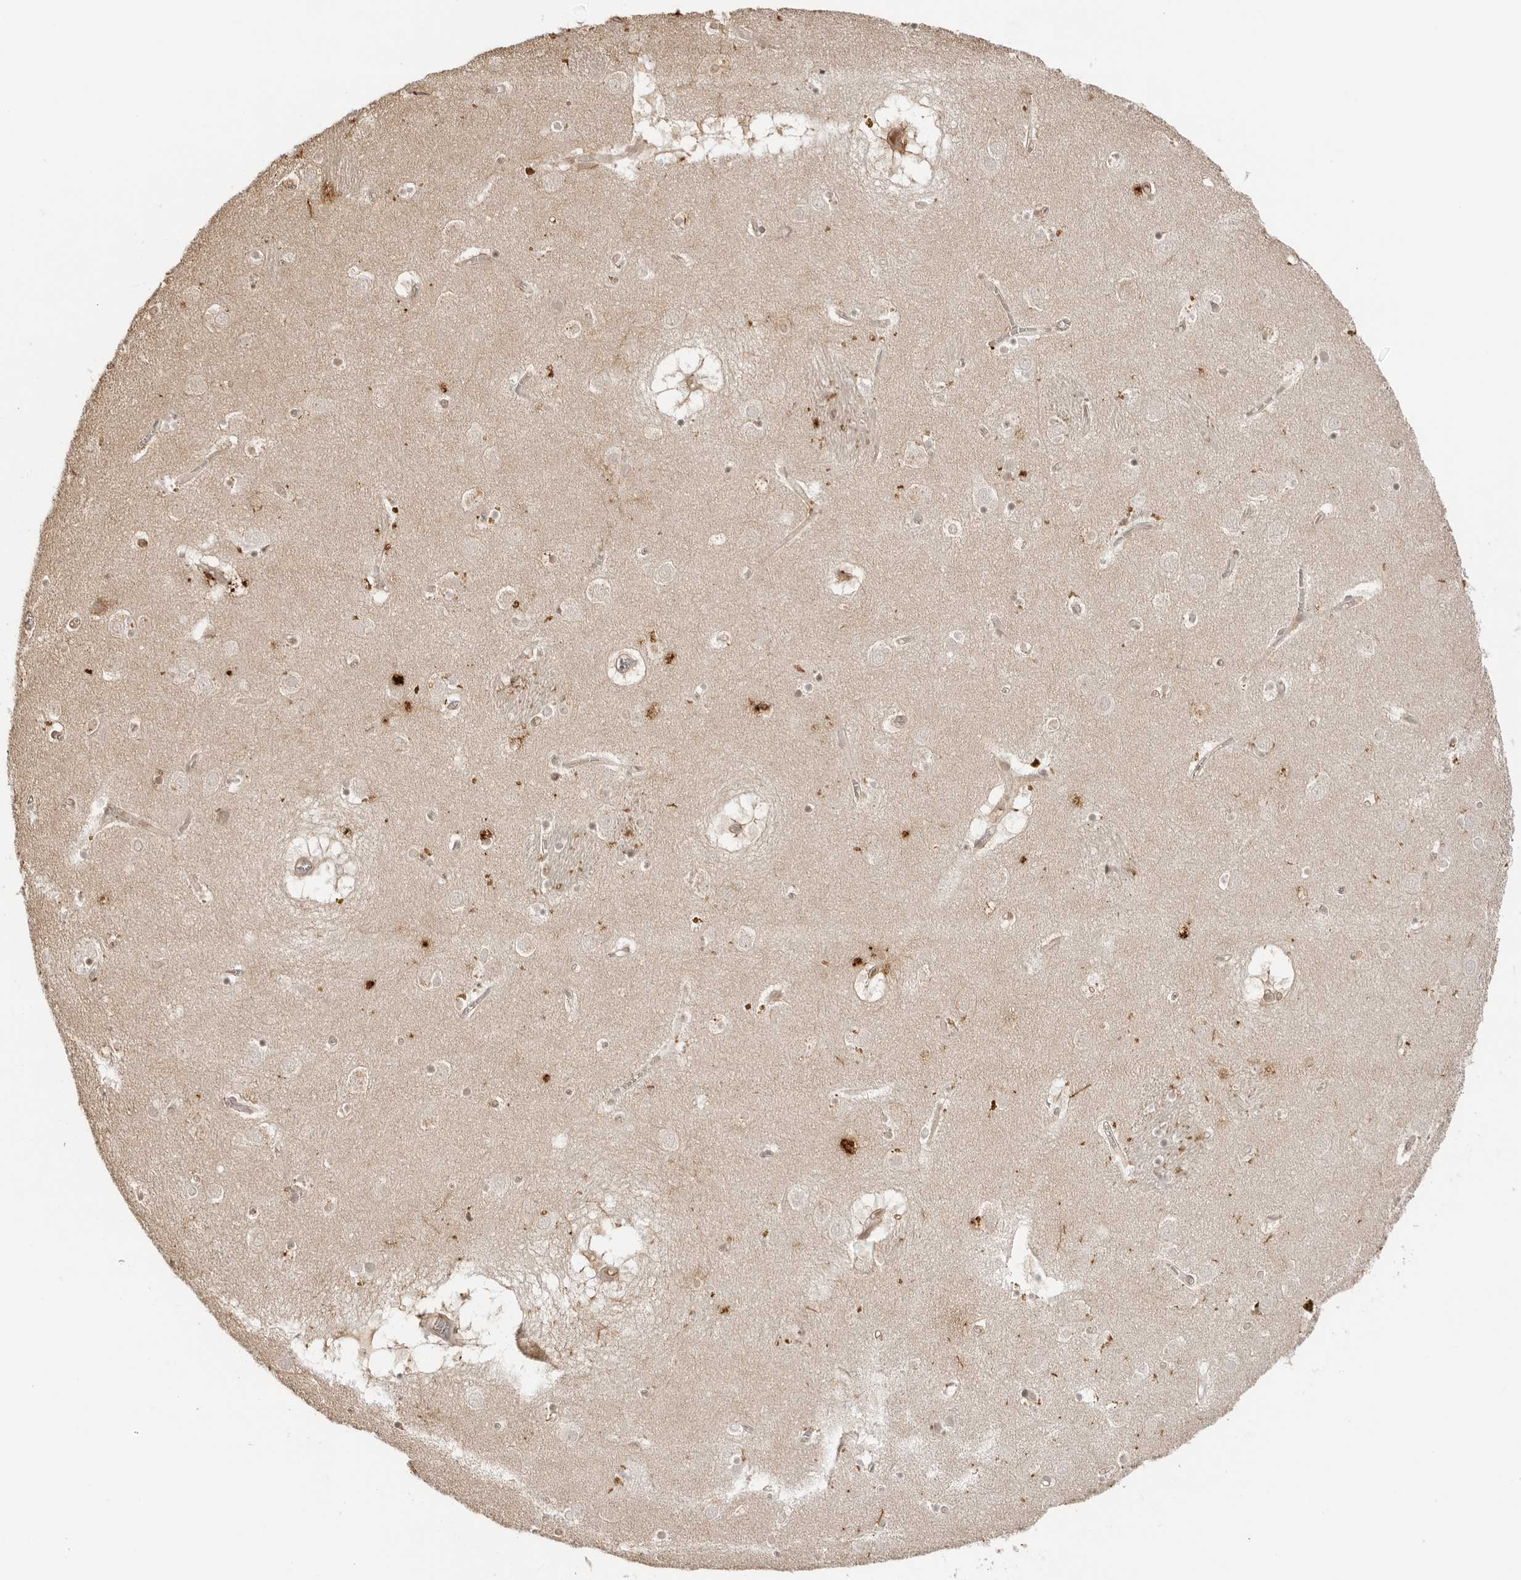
{"staining": {"intensity": "weak", "quantity": "25%-75%", "location": "nuclear"}, "tissue": "caudate", "cell_type": "Glial cells", "image_type": "normal", "snomed": [{"axis": "morphology", "description": "Normal tissue, NOS"}, {"axis": "topography", "description": "Lateral ventricle wall"}], "caption": "About 25%-75% of glial cells in normal human caudate reveal weak nuclear protein expression as visualized by brown immunohistochemical staining.", "gene": "IKBKE", "patient": {"sex": "male", "age": 70}}